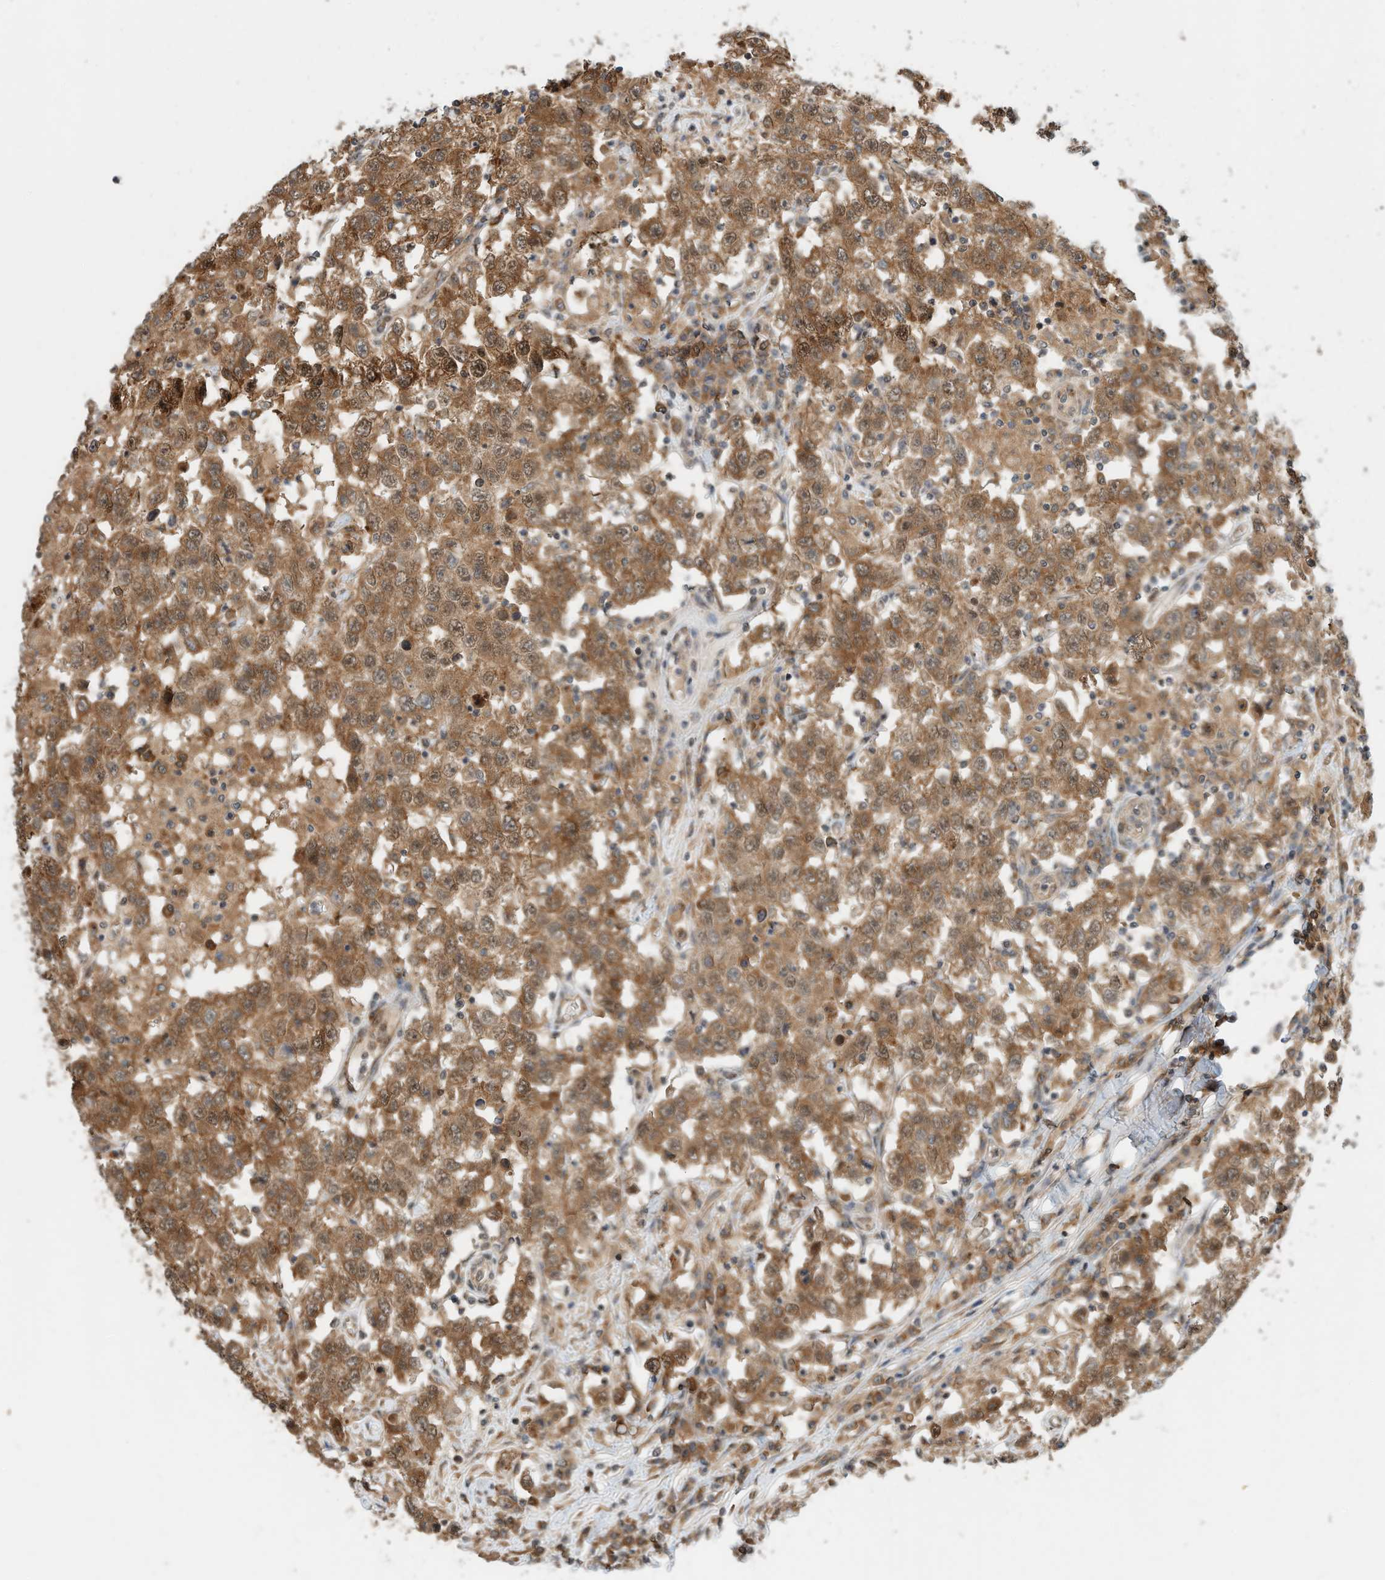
{"staining": {"intensity": "strong", "quantity": ">75%", "location": "cytoplasmic/membranous"}, "tissue": "testis cancer", "cell_type": "Tumor cells", "image_type": "cancer", "snomed": [{"axis": "morphology", "description": "Seminoma, NOS"}, {"axis": "topography", "description": "Testis"}], "caption": "The image reveals immunohistochemical staining of testis cancer. There is strong cytoplasmic/membranous staining is identified in about >75% of tumor cells.", "gene": "CPAMD8", "patient": {"sex": "male", "age": 41}}